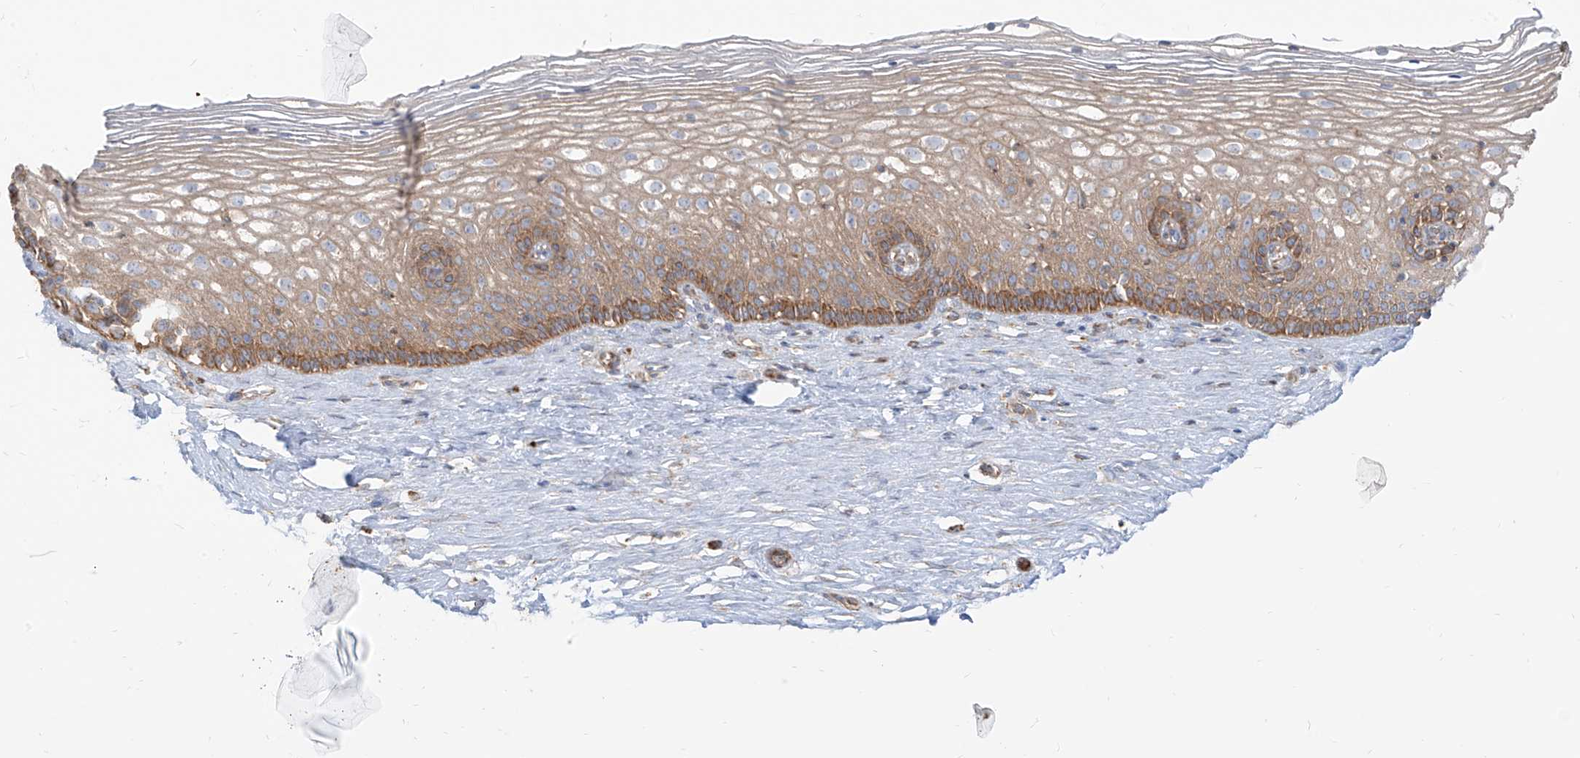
{"staining": {"intensity": "moderate", "quantity": "25%-75%", "location": "cytoplasmic/membranous"}, "tissue": "cervix", "cell_type": "Glandular cells", "image_type": "normal", "snomed": [{"axis": "morphology", "description": "Normal tissue, NOS"}, {"axis": "topography", "description": "Cervix"}], "caption": "Immunohistochemistry (IHC) (DAB (3,3'-diaminobenzidine)) staining of benign human cervix displays moderate cytoplasmic/membranous protein staining in approximately 25%-75% of glandular cells.", "gene": "PLCL1", "patient": {"sex": "female", "age": 33}}